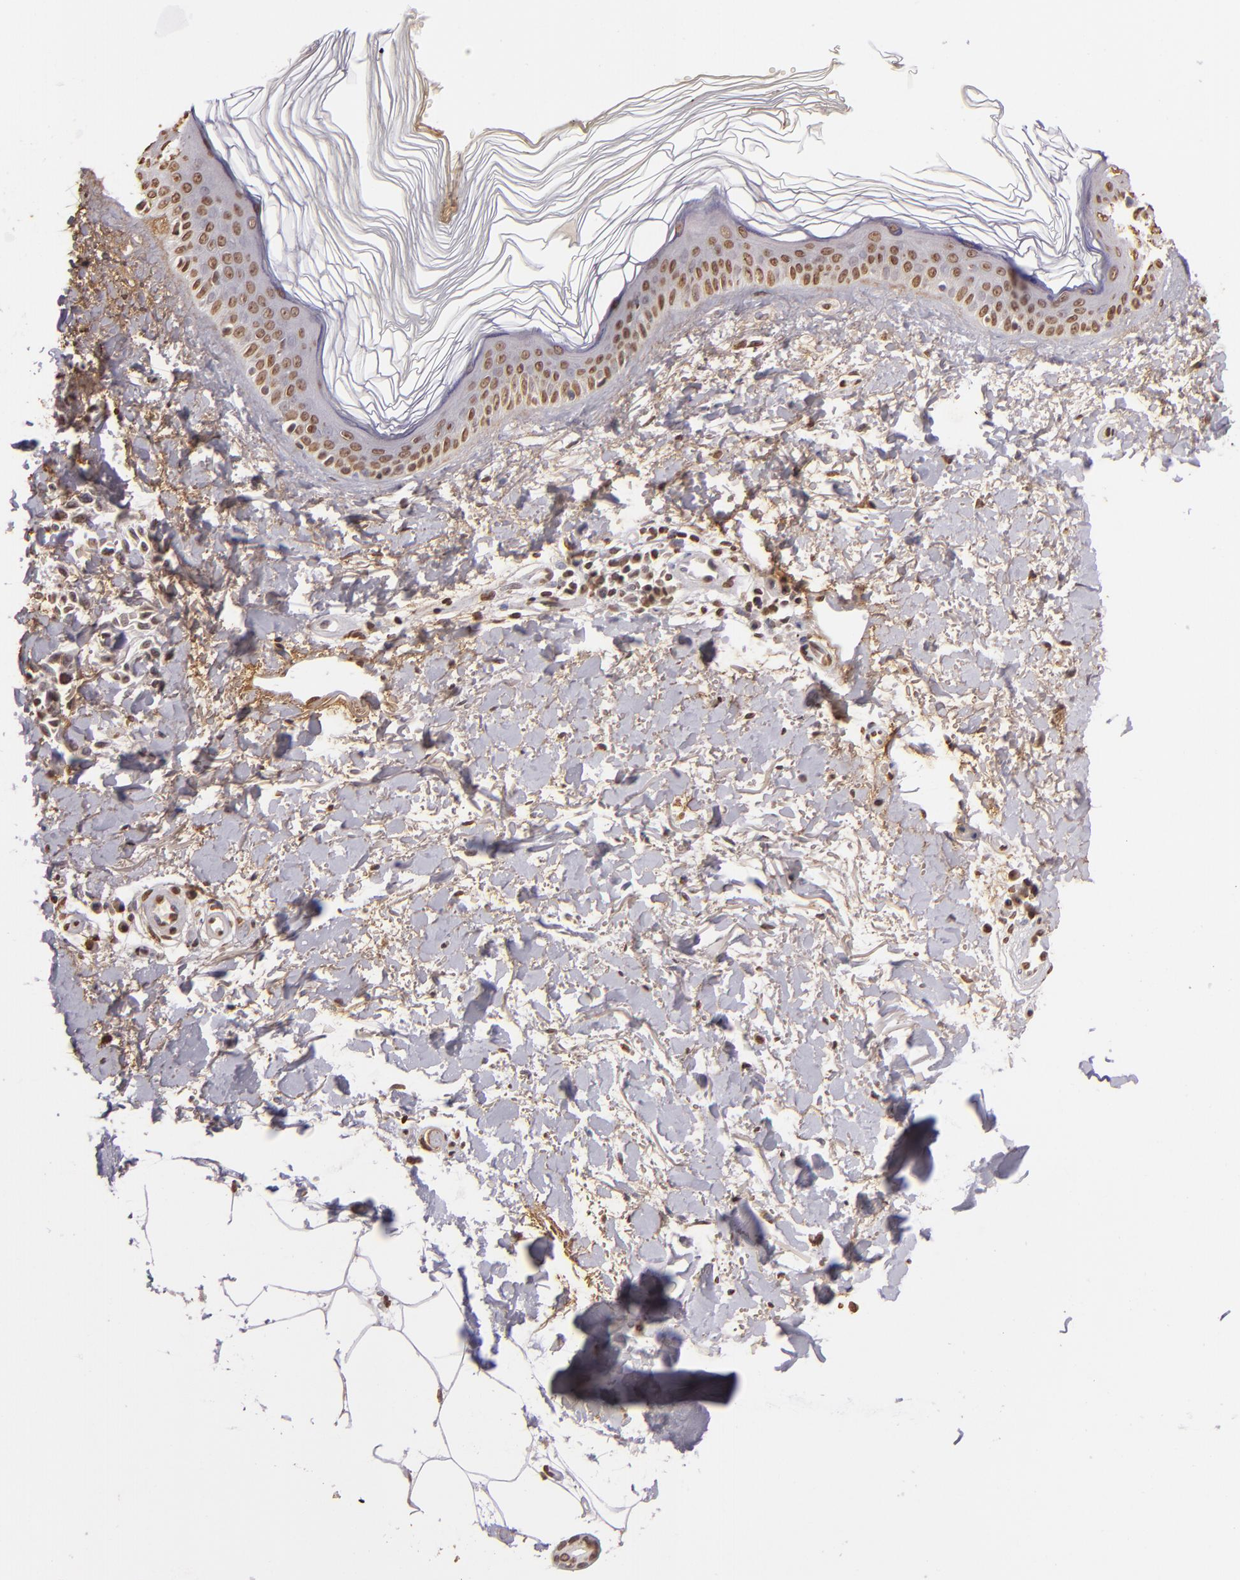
{"staining": {"intensity": "negative", "quantity": "none", "location": "none"}, "tissue": "melanoma", "cell_type": "Tumor cells", "image_type": "cancer", "snomed": [{"axis": "morphology", "description": "Malignant melanoma, NOS"}, {"axis": "topography", "description": "Skin"}], "caption": "Protein analysis of melanoma exhibits no significant staining in tumor cells.", "gene": "THRB", "patient": {"sex": "female", "age": 73}}